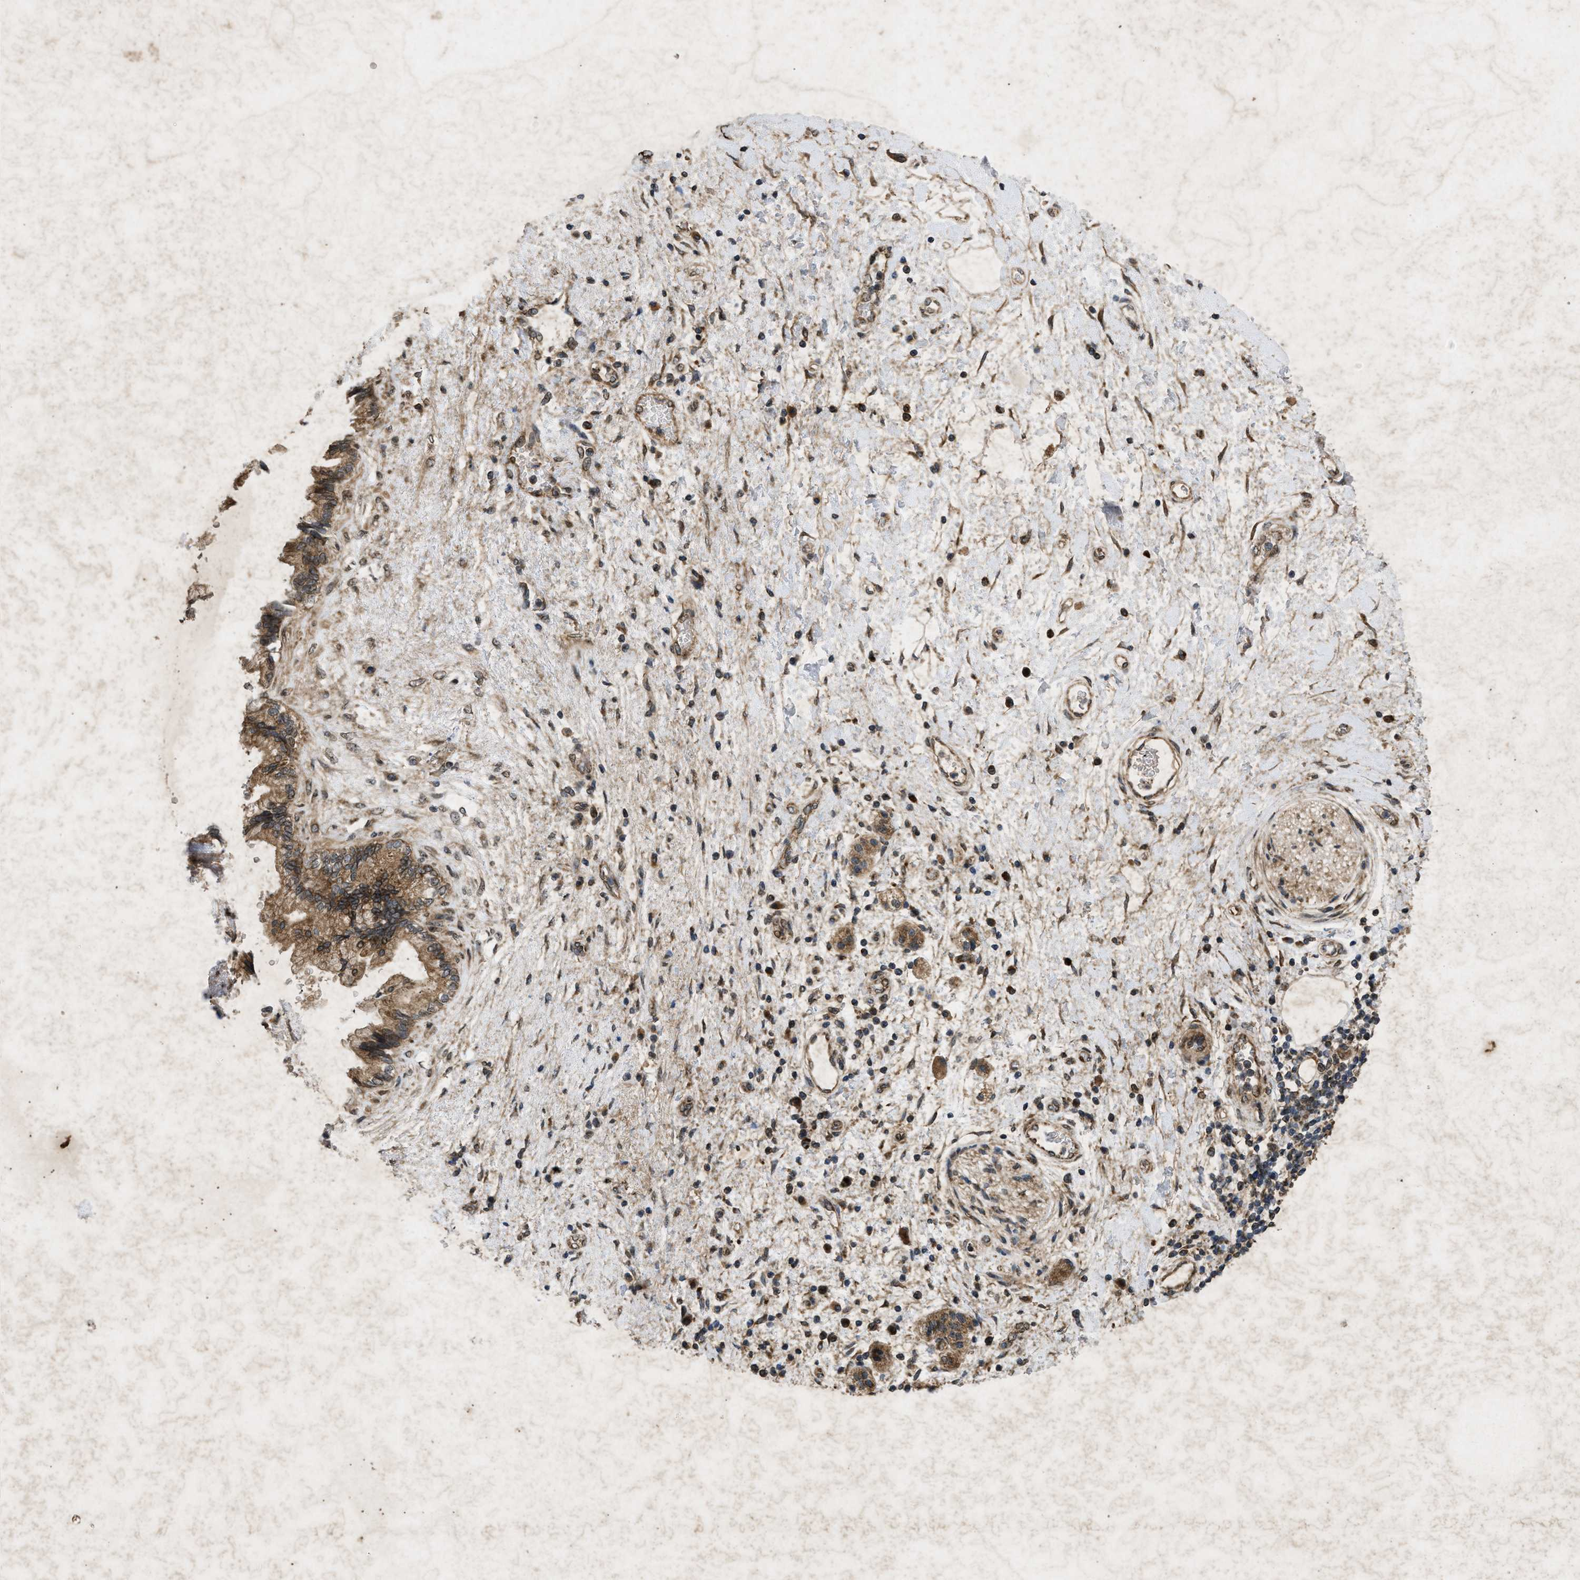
{"staining": {"intensity": "moderate", "quantity": ">75%", "location": "cytoplasmic/membranous"}, "tissue": "pancreatic cancer", "cell_type": "Tumor cells", "image_type": "cancer", "snomed": [{"axis": "morphology", "description": "Adenocarcinoma, NOS"}, {"axis": "topography", "description": "Pancreas"}], "caption": "Protein analysis of pancreatic cancer (adenocarcinoma) tissue reveals moderate cytoplasmic/membranous expression in about >75% of tumor cells.", "gene": "PRKG2", "patient": {"sex": "female", "age": 60}}